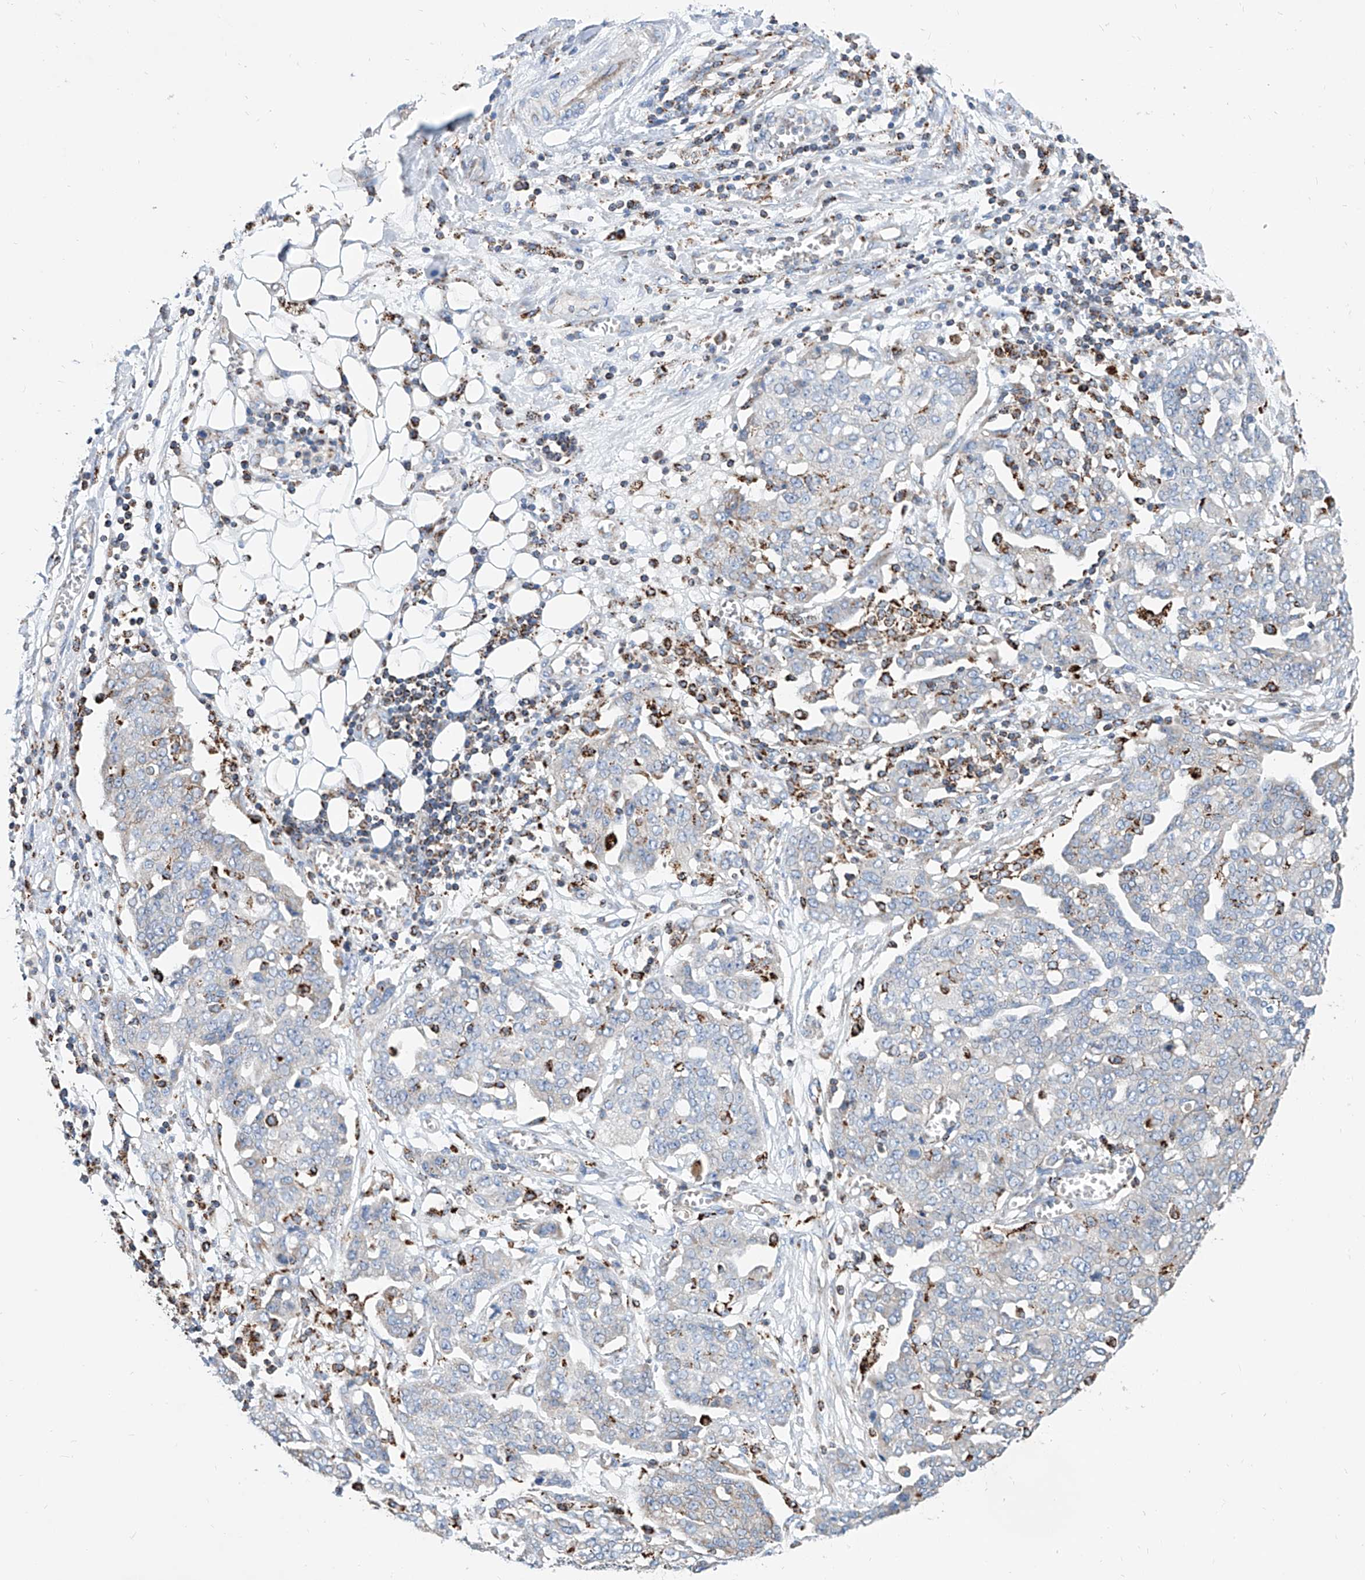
{"staining": {"intensity": "negative", "quantity": "none", "location": "none"}, "tissue": "ovarian cancer", "cell_type": "Tumor cells", "image_type": "cancer", "snomed": [{"axis": "morphology", "description": "Cystadenocarcinoma, serous, NOS"}, {"axis": "topography", "description": "Soft tissue"}, {"axis": "topography", "description": "Ovary"}], "caption": "This is an immunohistochemistry (IHC) micrograph of human serous cystadenocarcinoma (ovarian). There is no positivity in tumor cells.", "gene": "CPNE5", "patient": {"sex": "female", "age": 57}}